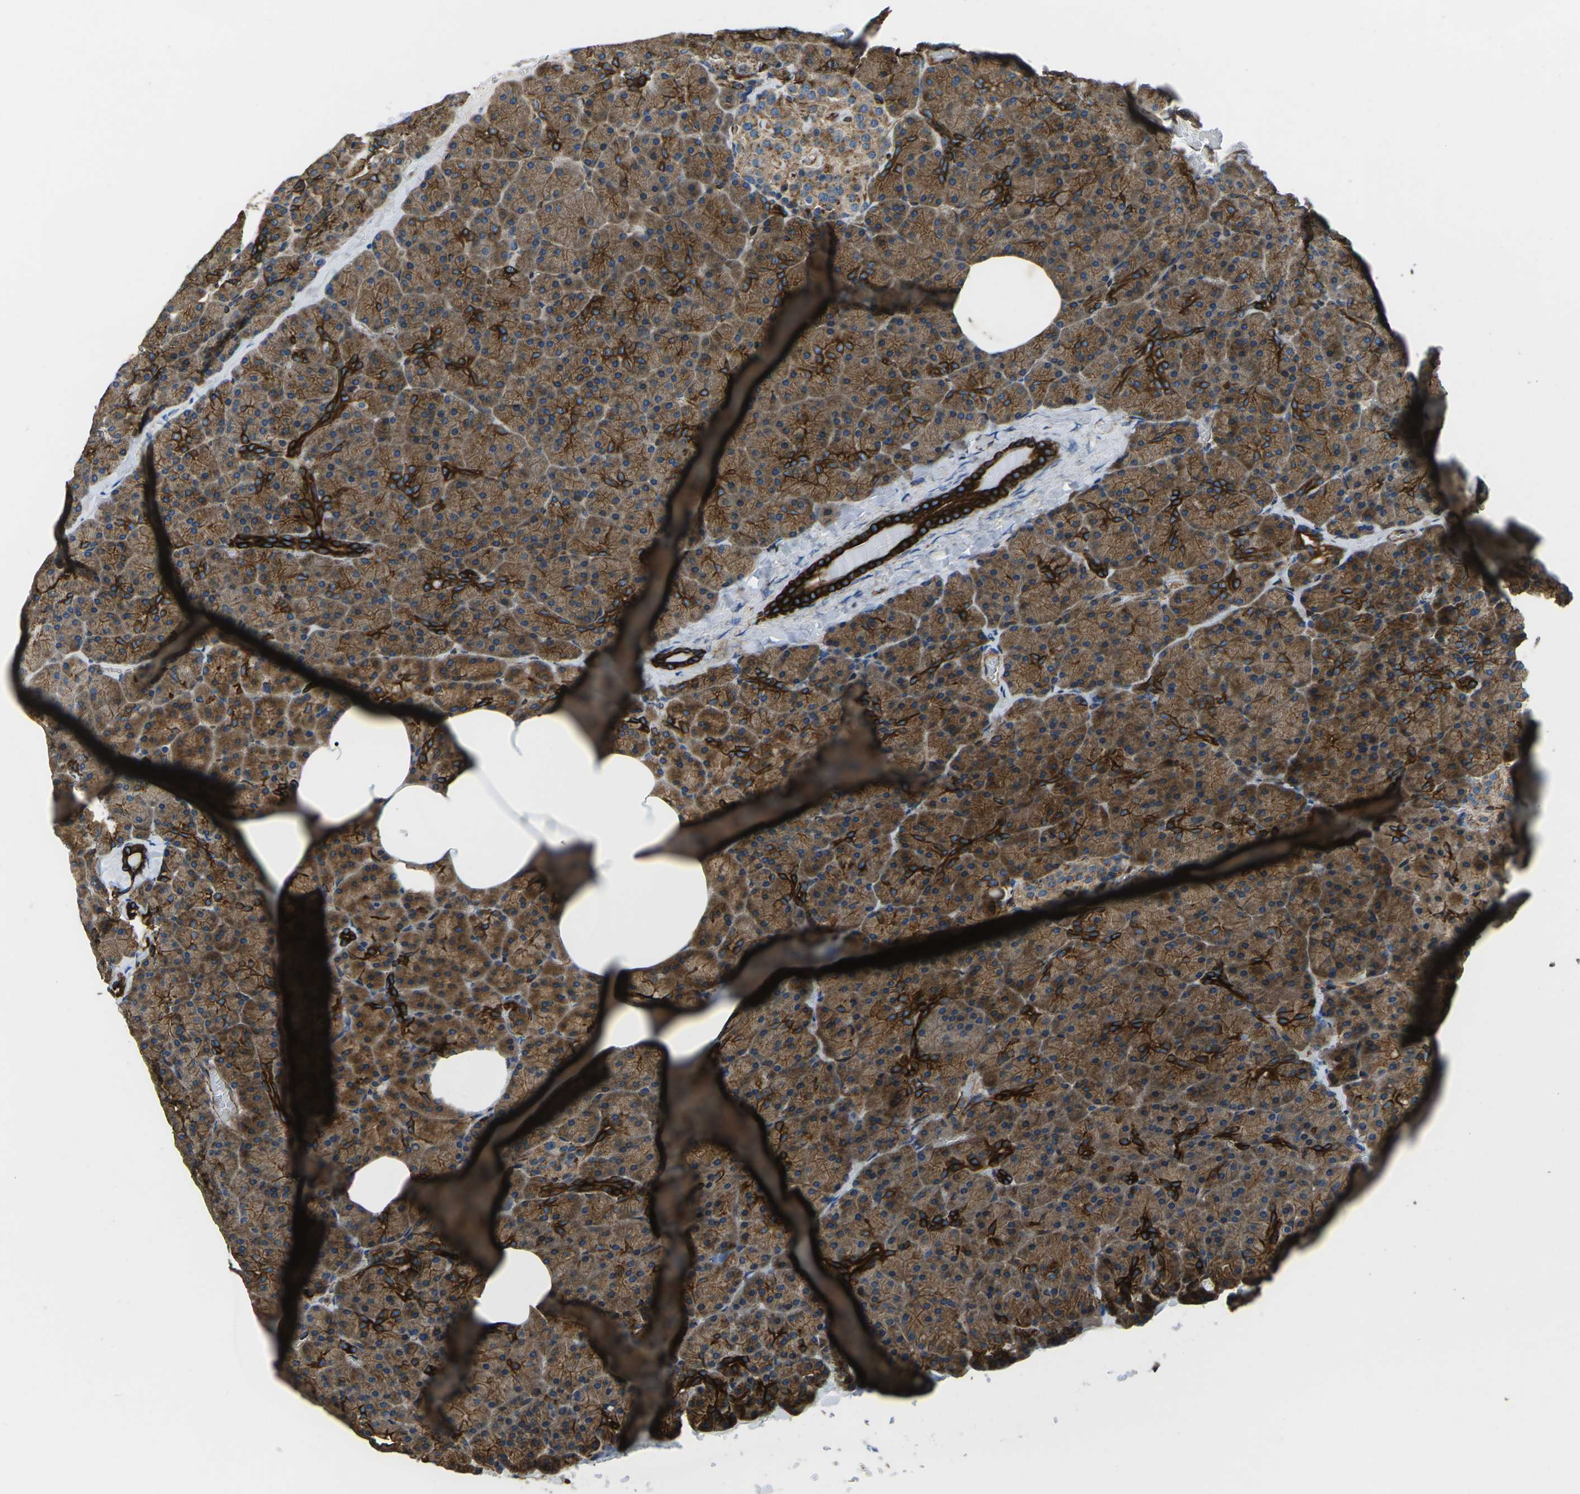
{"staining": {"intensity": "strong", "quantity": ">75%", "location": "cytoplasmic/membranous"}, "tissue": "pancreas", "cell_type": "Exocrine glandular cells", "image_type": "normal", "snomed": [{"axis": "morphology", "description": "Normal tissue, NOS"}, {"axis": "topography", "description": "Pancreas"}], "caption": "Brown immunohistochemical staining in benign pancreas shows strong cytoplasmic/membranous staining in approximately >75% of exocrine glandular cells.", "gene": "KCNJ15", "patient": {"sex": "female", "age": 35}}